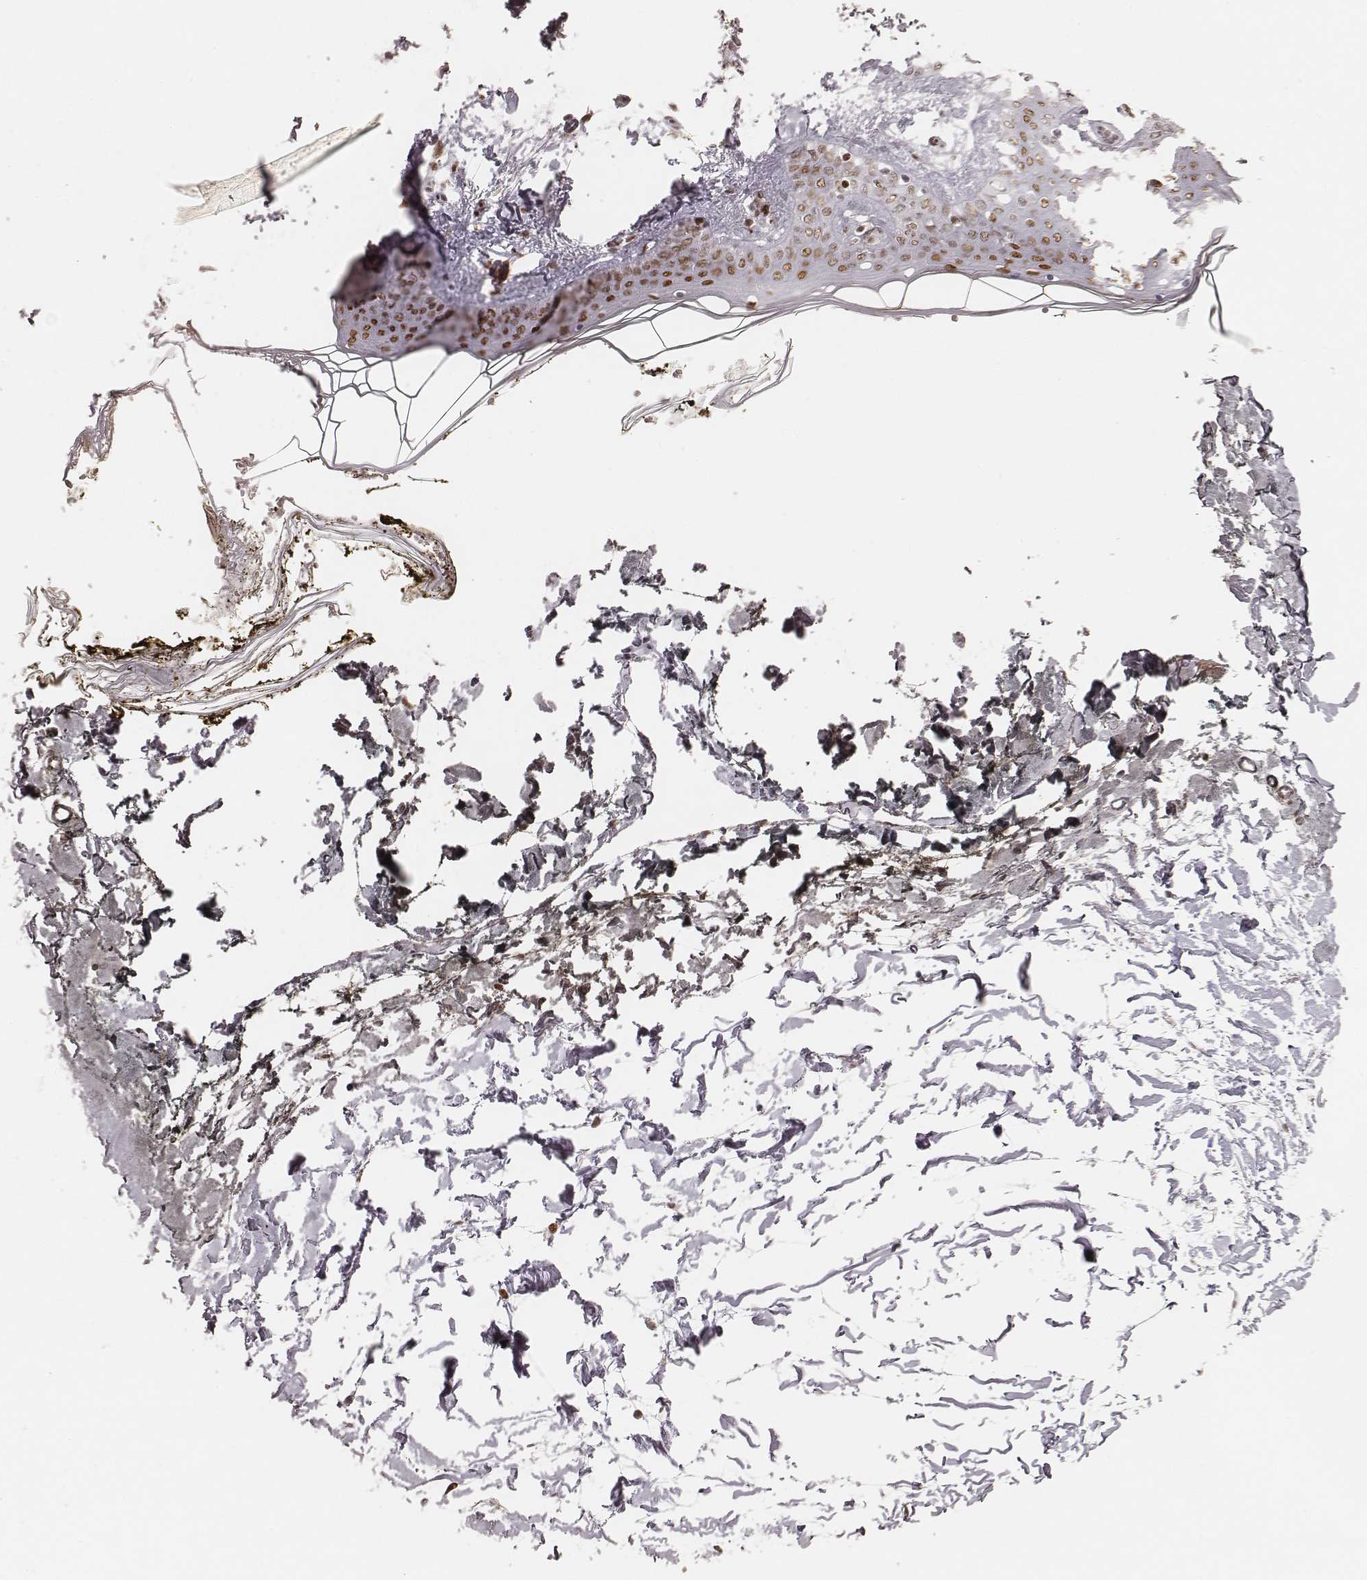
{"staining": {"intensity": "moderate", "quantity": ">75%", "location": "nuclear"}, "tissue": "skin", "cell_type": "Fibroblasts", "image_type": "normal", "snomed": [{"axis": "morphology", "description": "Normal tissue, NOS"}, {"axis": "topography", "description": "Skin"}], "caption": "Benign skin demonstrates moderate nuclear staining in approximately >75% of fibroblasts, visualized by immunohistochemistry.", "gene": "HNRNPC", "patient": {"sex": "female", "age": 34}}